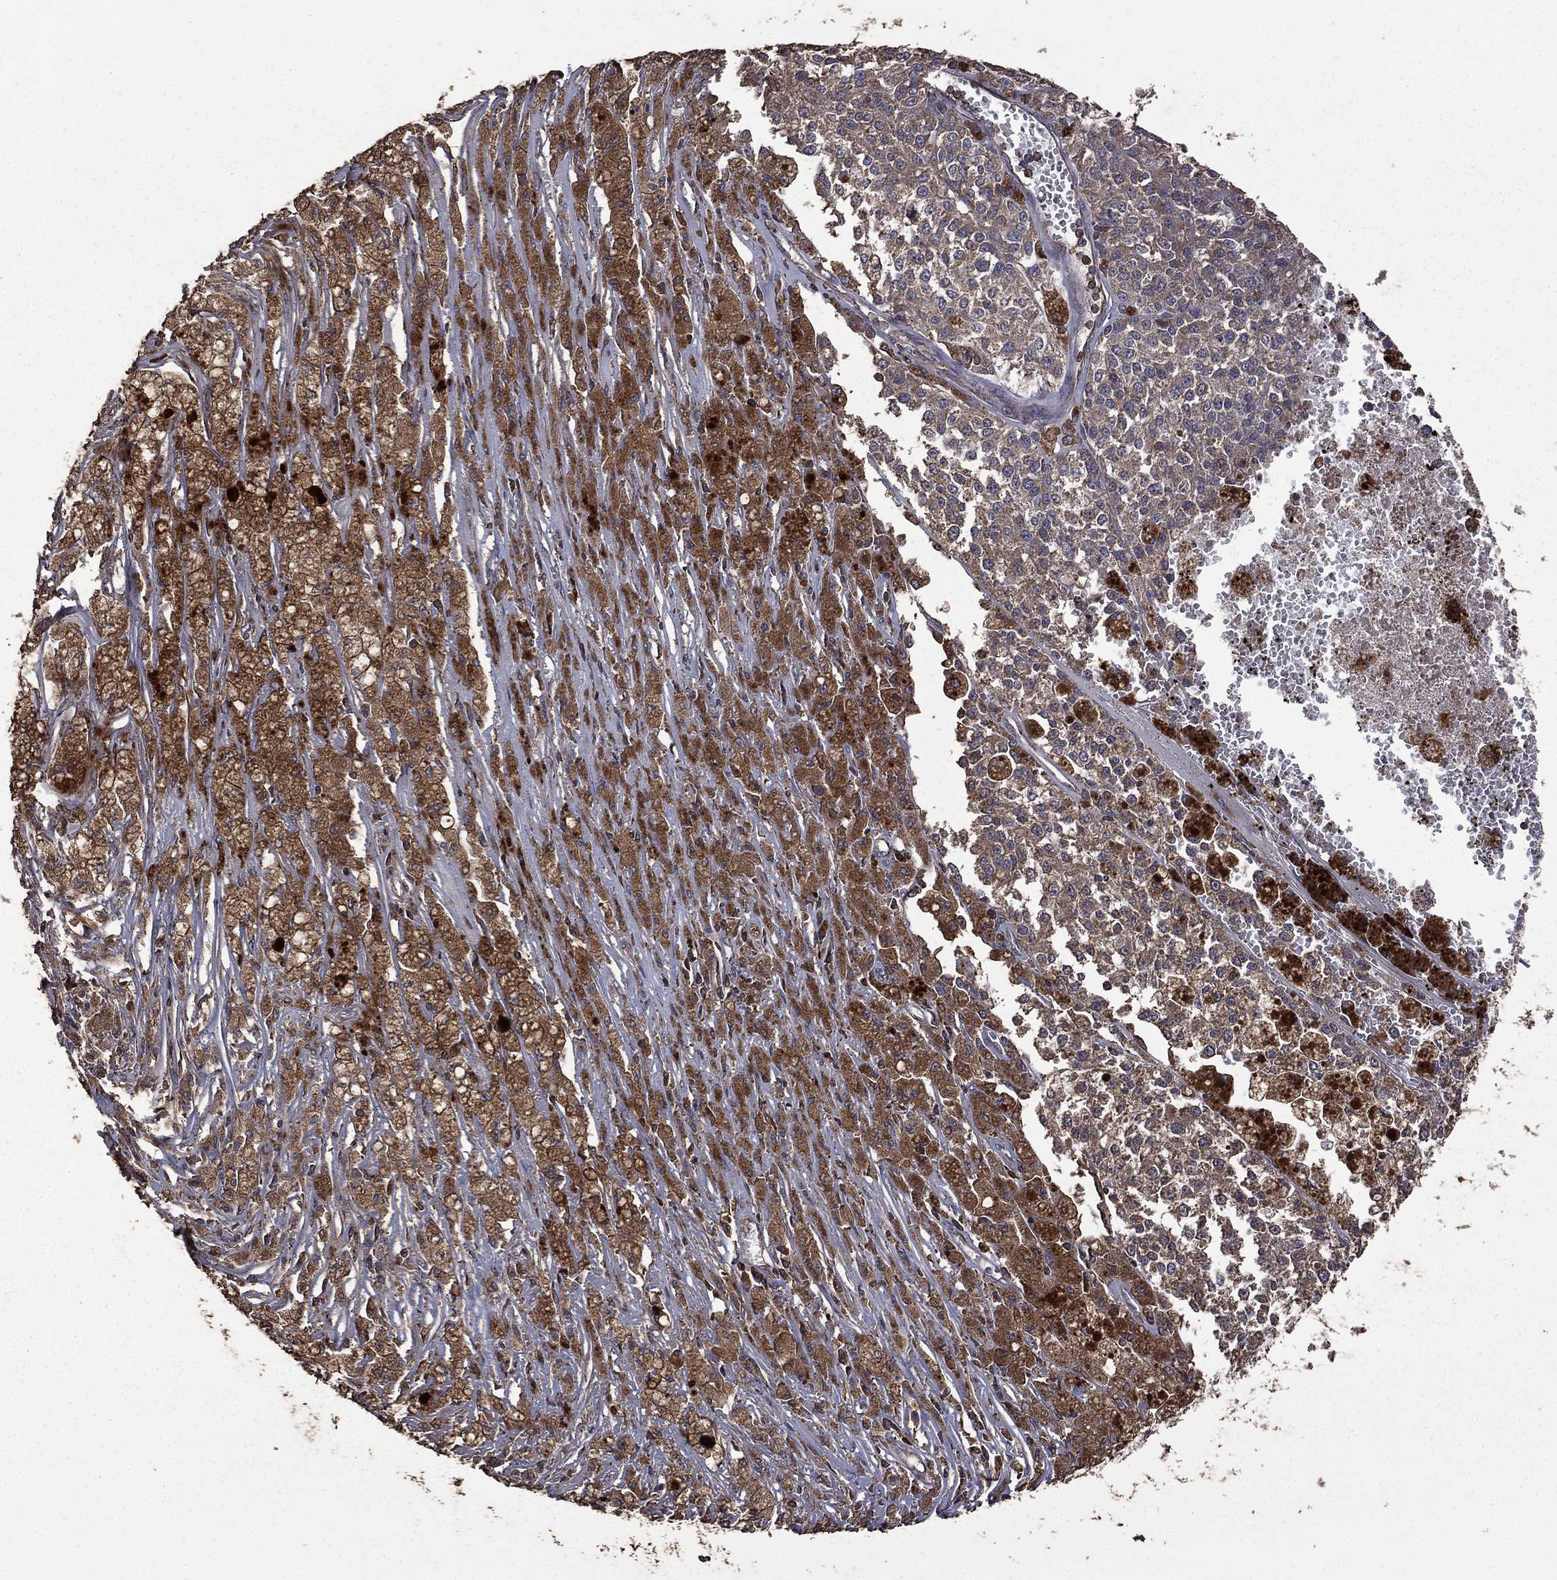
{"staining": {"intensity": "moderate", "quantity": ">75%", "location": "cytoplasmic/membranous"}, "tissue": "melanoma", "cell_type": "Tumor cells", "image_type": "cancer", "snomed": [{"axis": "morphology", "description": "Malignant melanoma, Metastatic site"}, {"axis": "topography", "description": "Lymph node"}], "caption": "This photomicrograph shows malignant melanoma (metastatic site) stained with IHC to label a protein in brown. The cytoplasmic/membranous of tumor cells show moderate positivity for the protein. Nuclei are counter-stained blue.", "gene": "METTL27", "patient": {"sex": "female", "age": 64}}